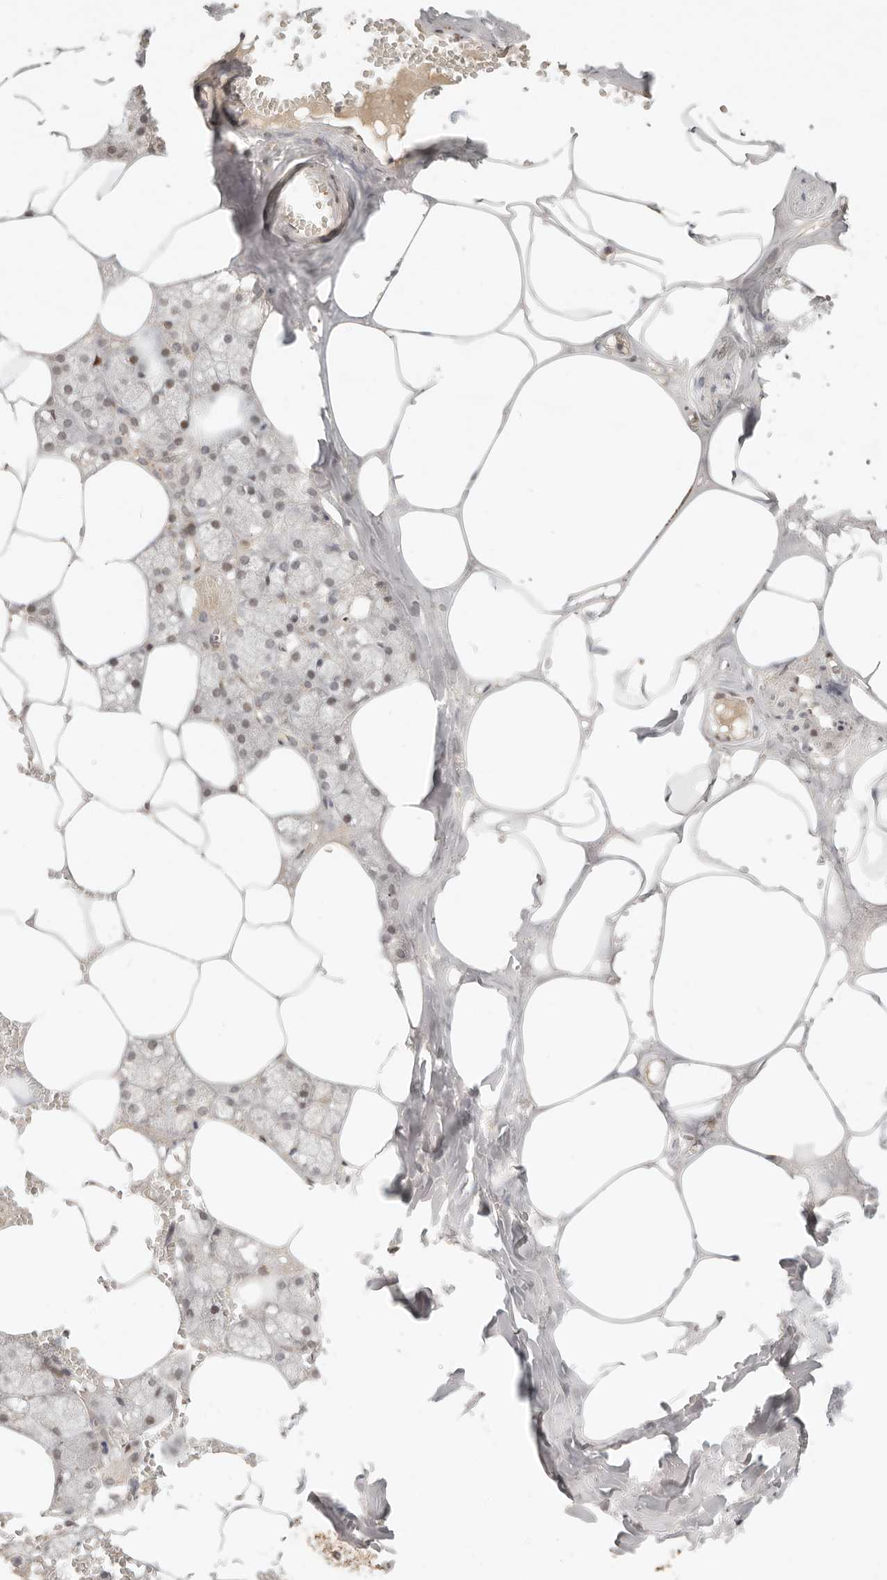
{"staining": {"intensity": "moderate", "quantity": "25%-75%", "location": "cytoplasmic/membranous,nuclear"}, "tissue": "salivary gland", "cell_type": "Glandular cells", "image_type": "normal", "snomed": [{"axis": "morphology", "description": "Normal tissue, NOS"}, {"axis": "topography", "description": "Salivary gland"}], "caption": "IHC of unremarkable human salivary gland reveals medium levels of moderate cytoplasmic/membranous,nuclear positivity in about 25%-75% of glandular cells.", "gene": "NPAS2", "patient": {"sex": "male", "age": 62}}